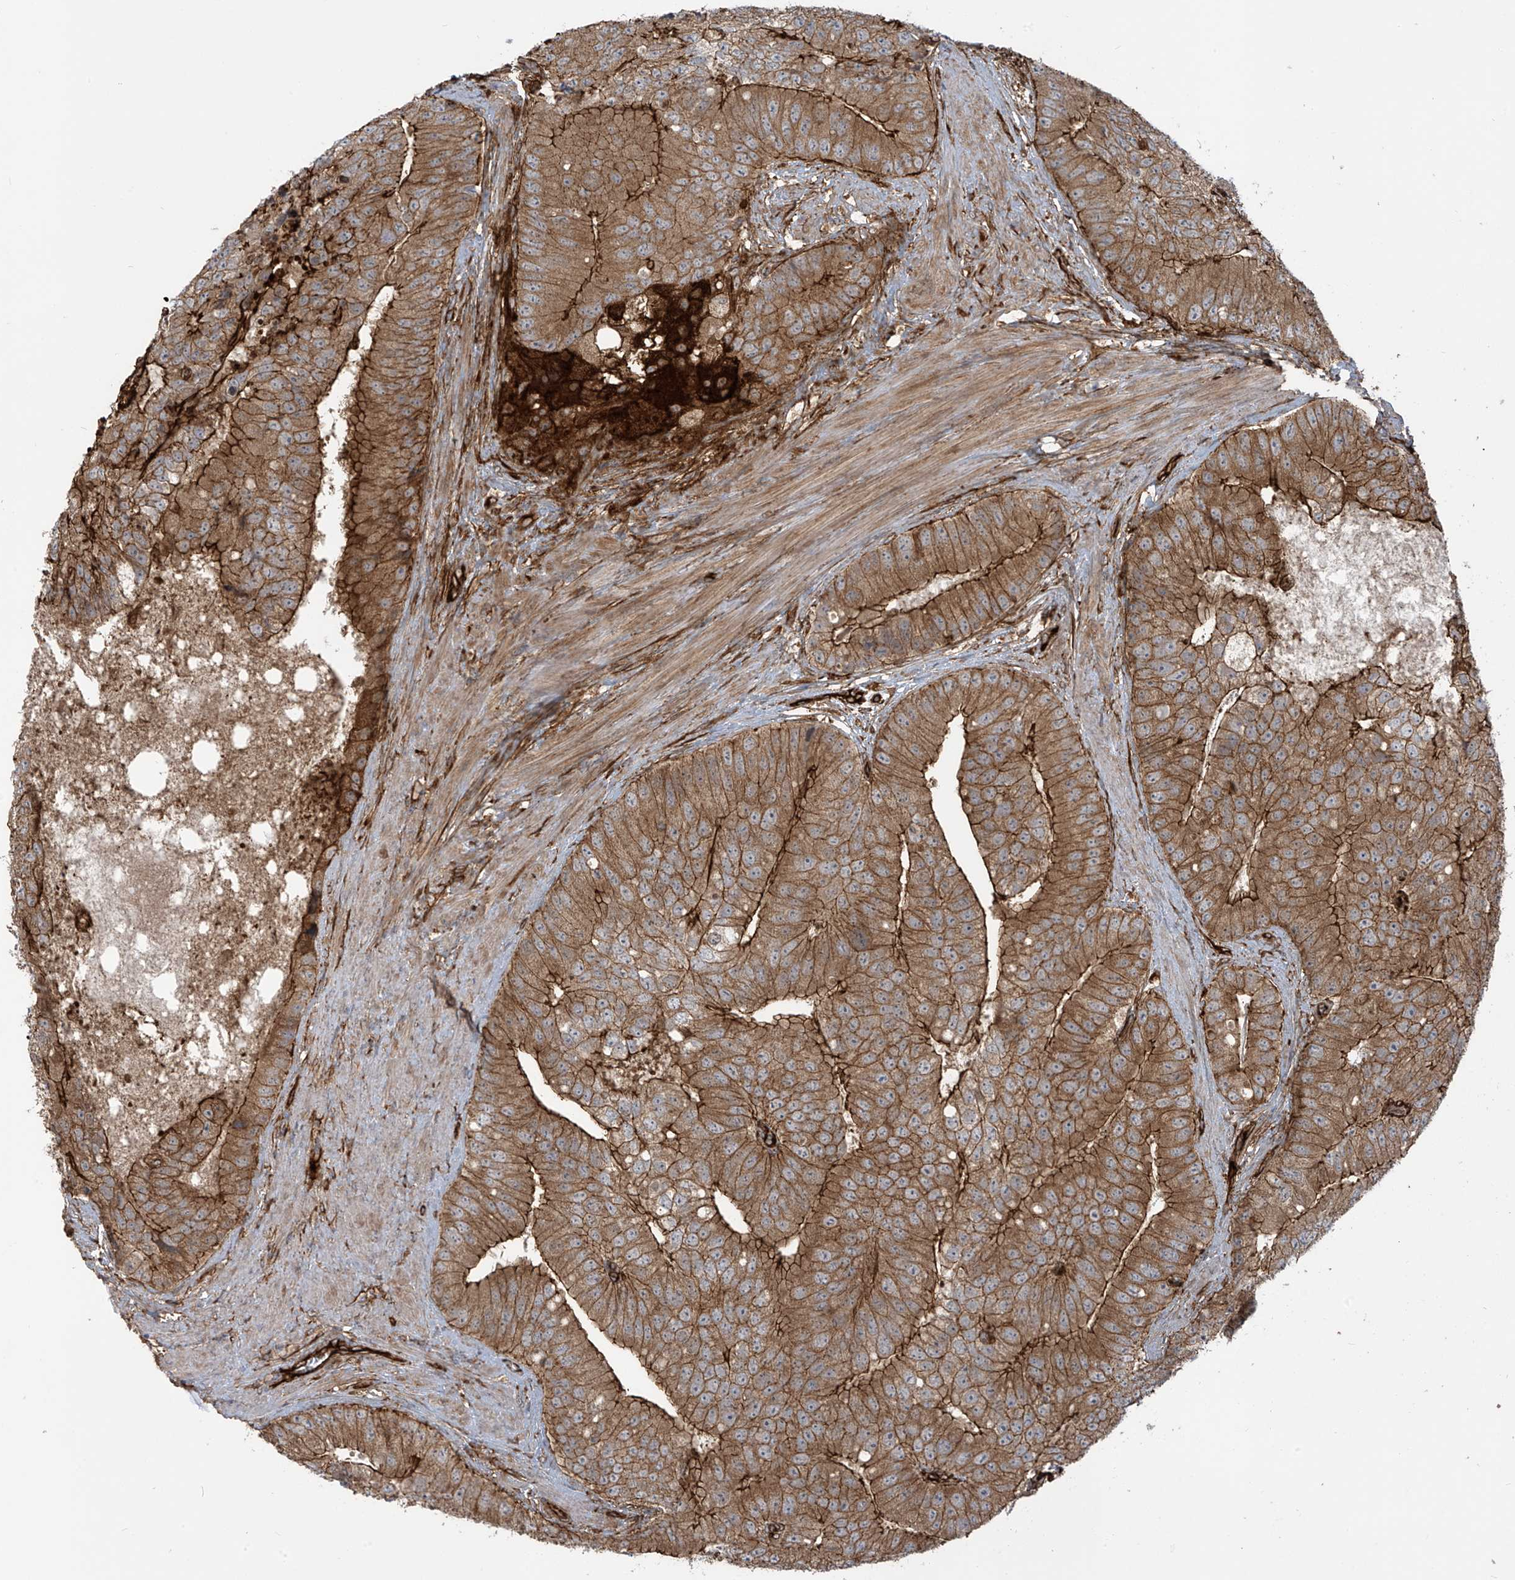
{"staining": {"intensity": "moderate", "quantity": ">75%", "location": "cytoplasmic/membranous"}, "tissue": "prostate cancer", "cell_type": "Tumor cells", "image_type": "cancer", "snomed": [{"axis": "morphology", "description": "Adenocarcinoma, High grade"}, {"axis": "topography", "description": "Prostate"}], "caption": "Prostate cancer stained for a protein (brown) exhibits moderate cytoplasmic/membranous positive expression in about >75% of tumor cells.", "gene": "SLC9A2", "patient": {"sex": "male", "age": 70}}